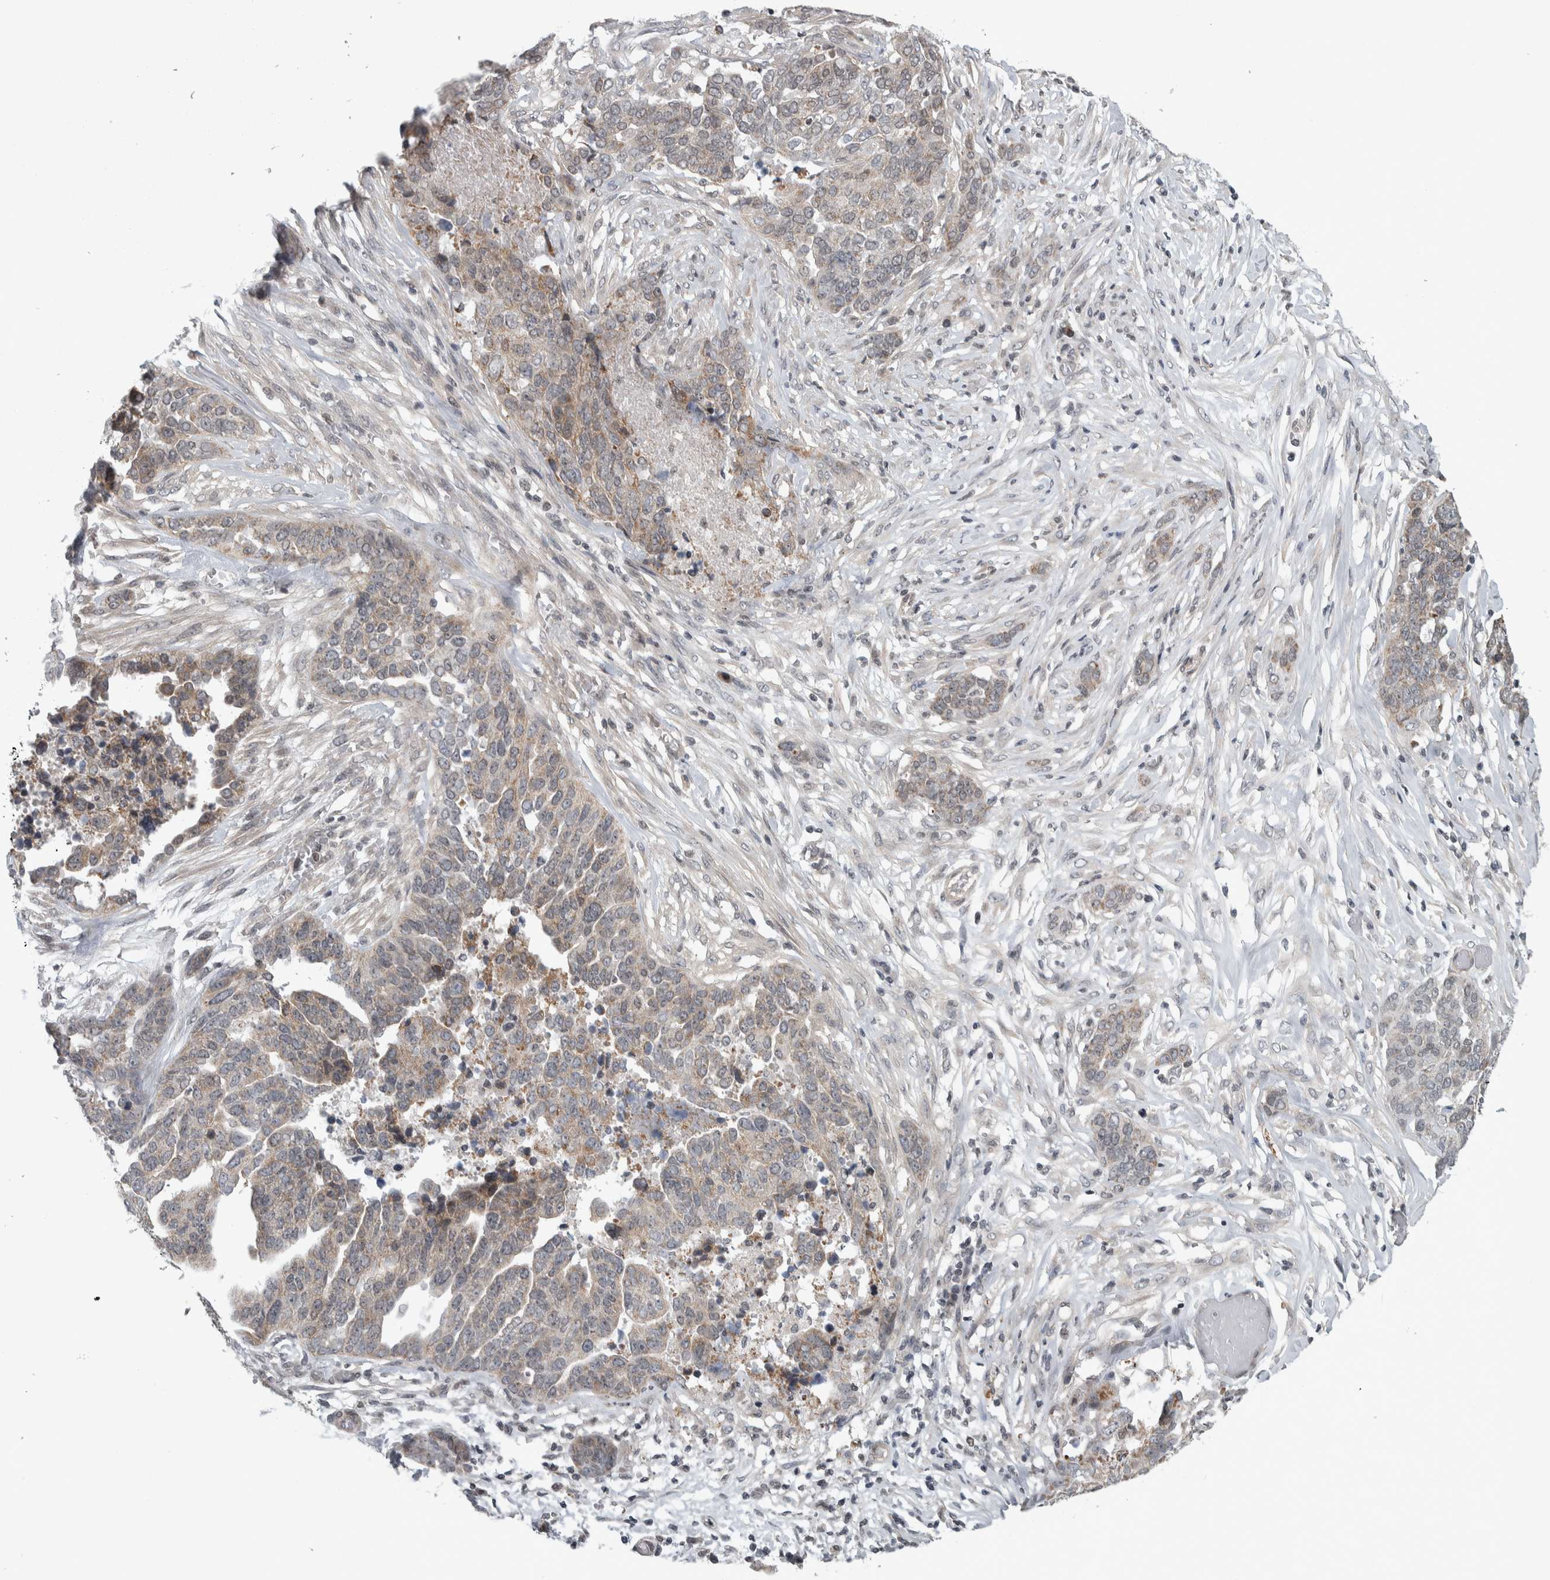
{"staining": {"intensity": "weak", "quantity": "25%-75%", "location": "cytoplasmic/membranous"}, "tissue": "ovarian cancer", "cell_type": "Tumor cells", "image_type": "cancer", "snomed": [{"axis": "morphology", "description": "Cystadenocarcinoma, serous, NOS"}, {"axis": "topography", "description": "Ovary"}], "caption": "Protein expression analysis of human ovarian cancer reveals weak cytoplasmic/membranous expression in about 25%-75% of tumor cells.", "gene": "CWC27", "patient": {"sex": "female", "age": 44}}